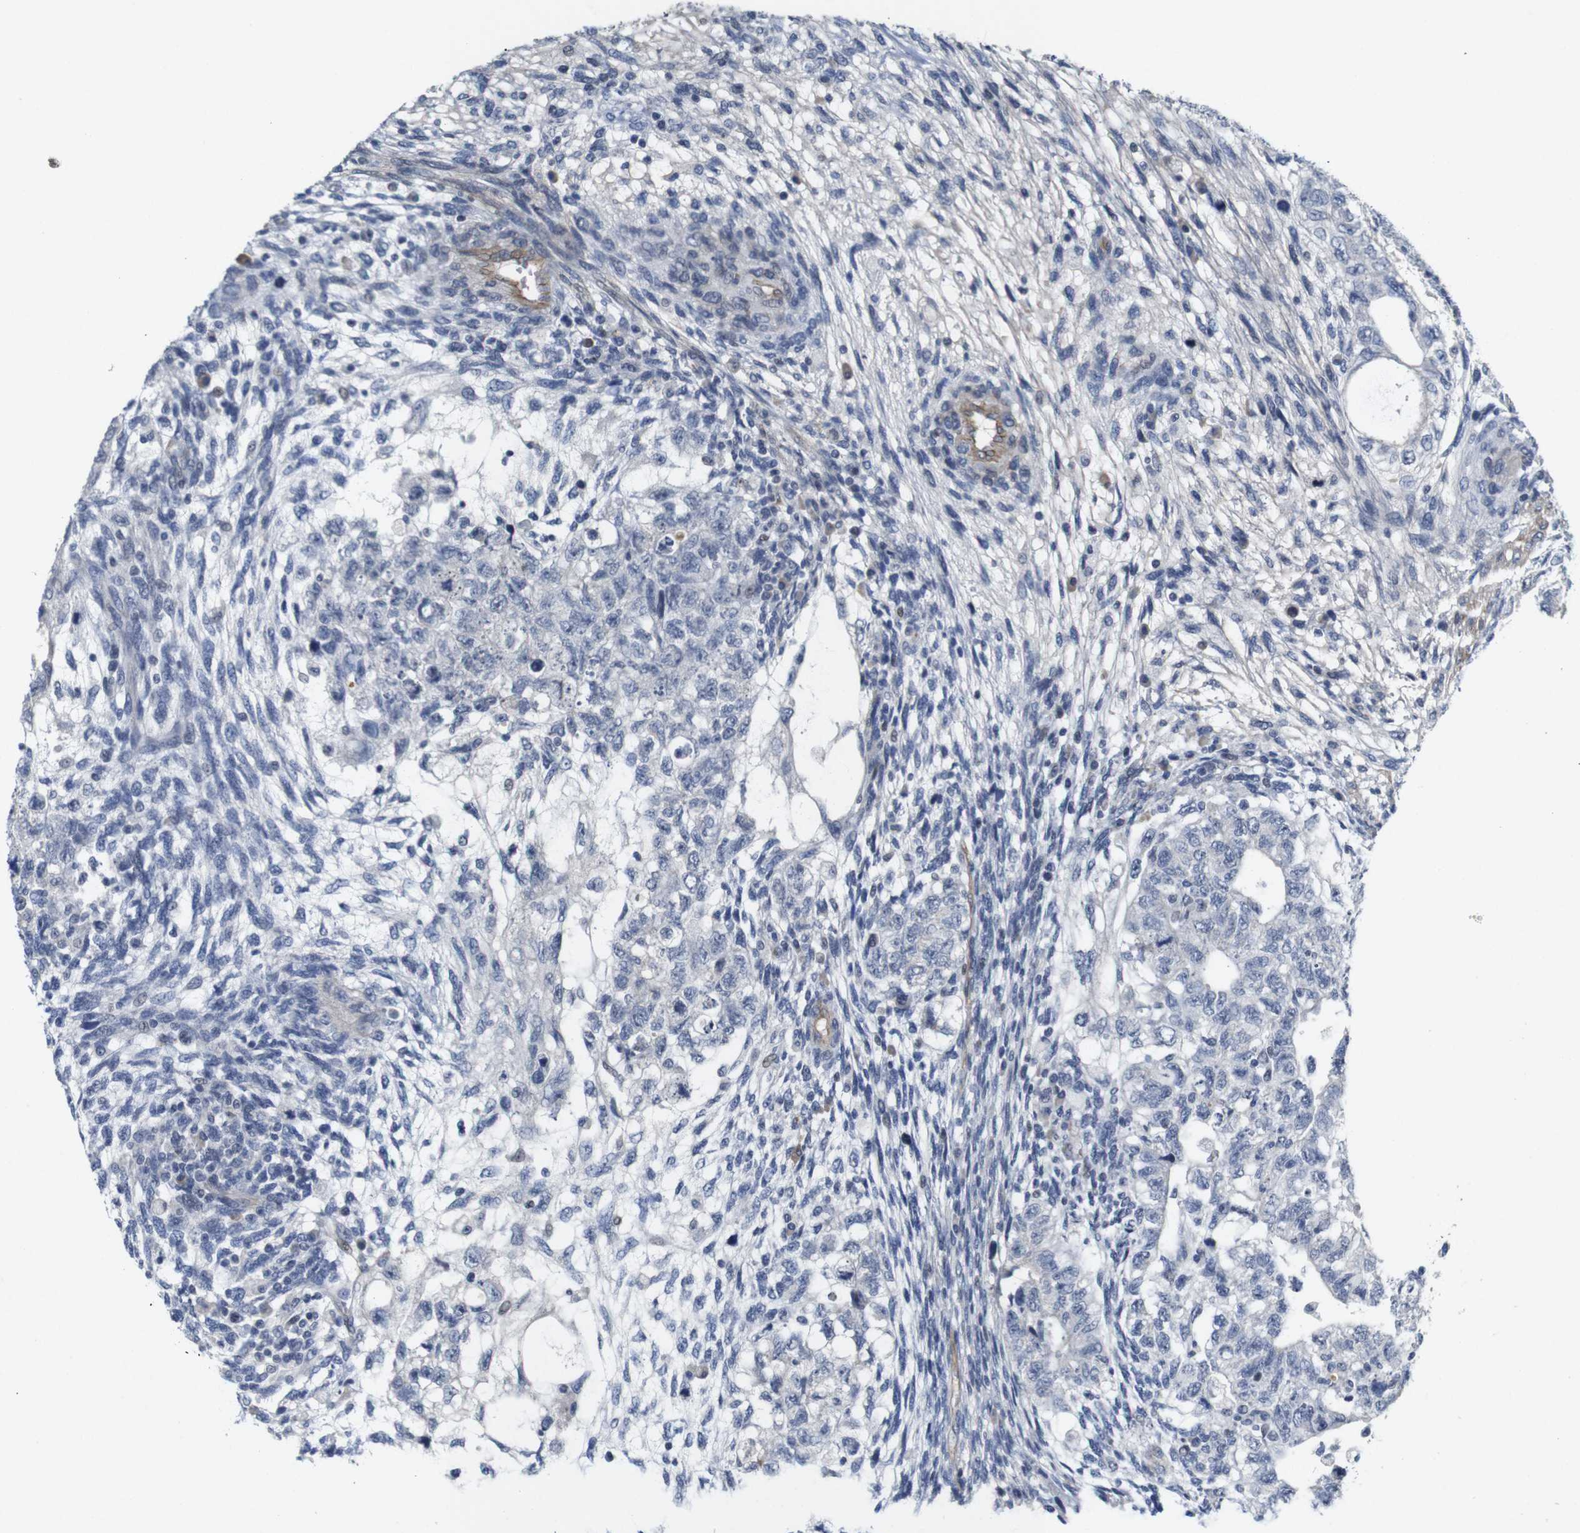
{"staining": {"intensity": "negative", "quantity": "none", "location": "none"}, "tissue": "testis cancer", "cell_type": "Tumor cells", "image_type": "cancer", "snomed": [{"axis": "morphology", "description": "Normal tissue, NOS"}, {"axis": "morphology", "description": "Carcinoma, Embryonal, NOS"}, {"axis": "topography", "description": "Testis"}], "caption": "Histopathology image shows no significant protein positivity in tumor cells of testis embryonal carcinoma.", "gene": "CYB561", "patient": {"sex": "male", "age": 36}}